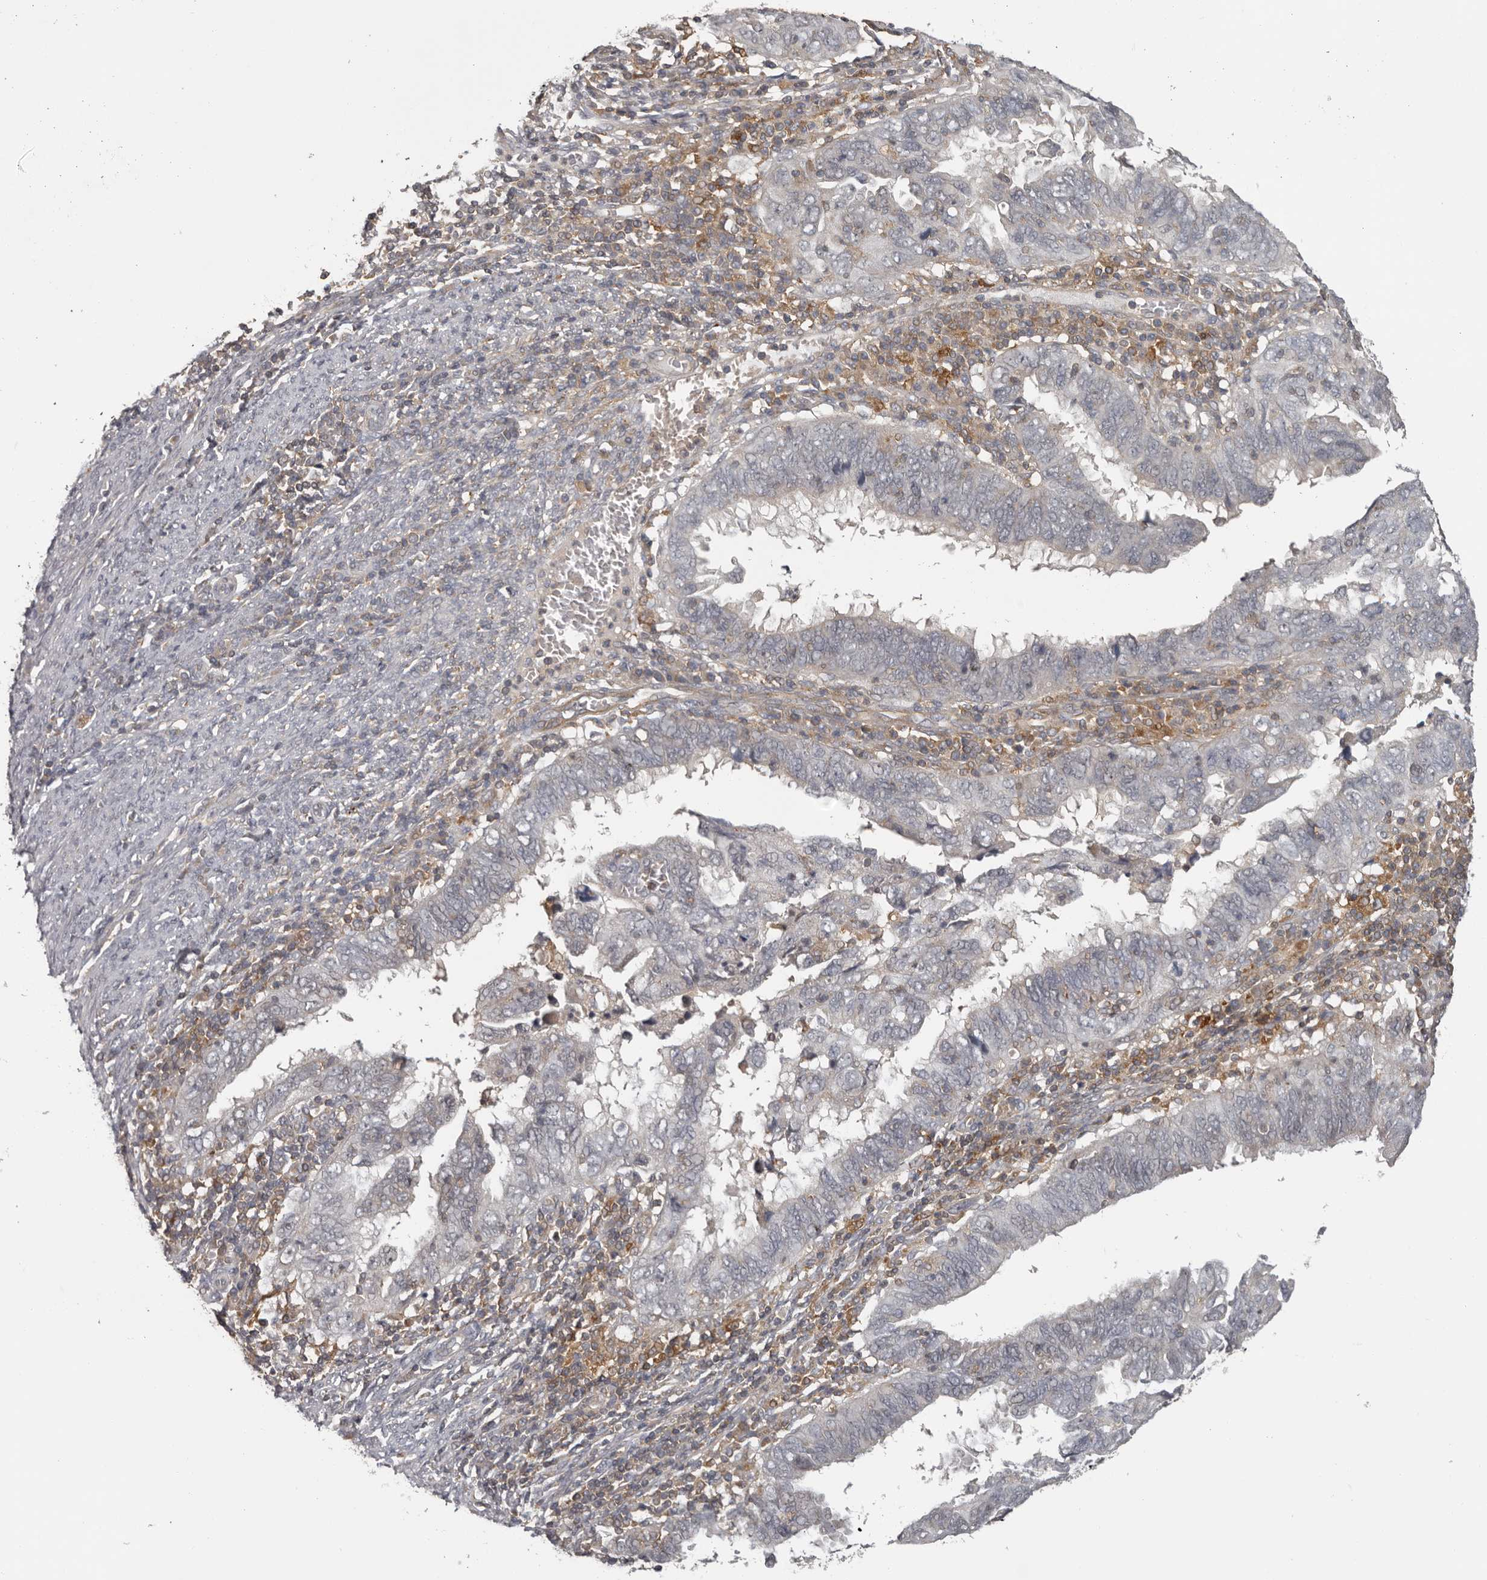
{"staining": {"intensity": "negative", "quantity": "none", "location": "none"}, "tissue": "endometrial cancer", "cell_type": "Tumor cells", "image_type": "cancer", "snomed": [{"axis": "morphology", "description": "Adenocarcinoma, NOS"}, {"axis": "topography", "description": "Uterus"}], "caption": "A high-resolution image shows immunohistochemistry (IHC) staining of endometrial cancer, which exhibits no significant staining in tumor cells. (Brightfield microscopy of DAB (3,3'-diaminobenzidine) IHC at high magnification).", "gene": "ANKRD44", "patient": {"sex": "female", "age": 77}}